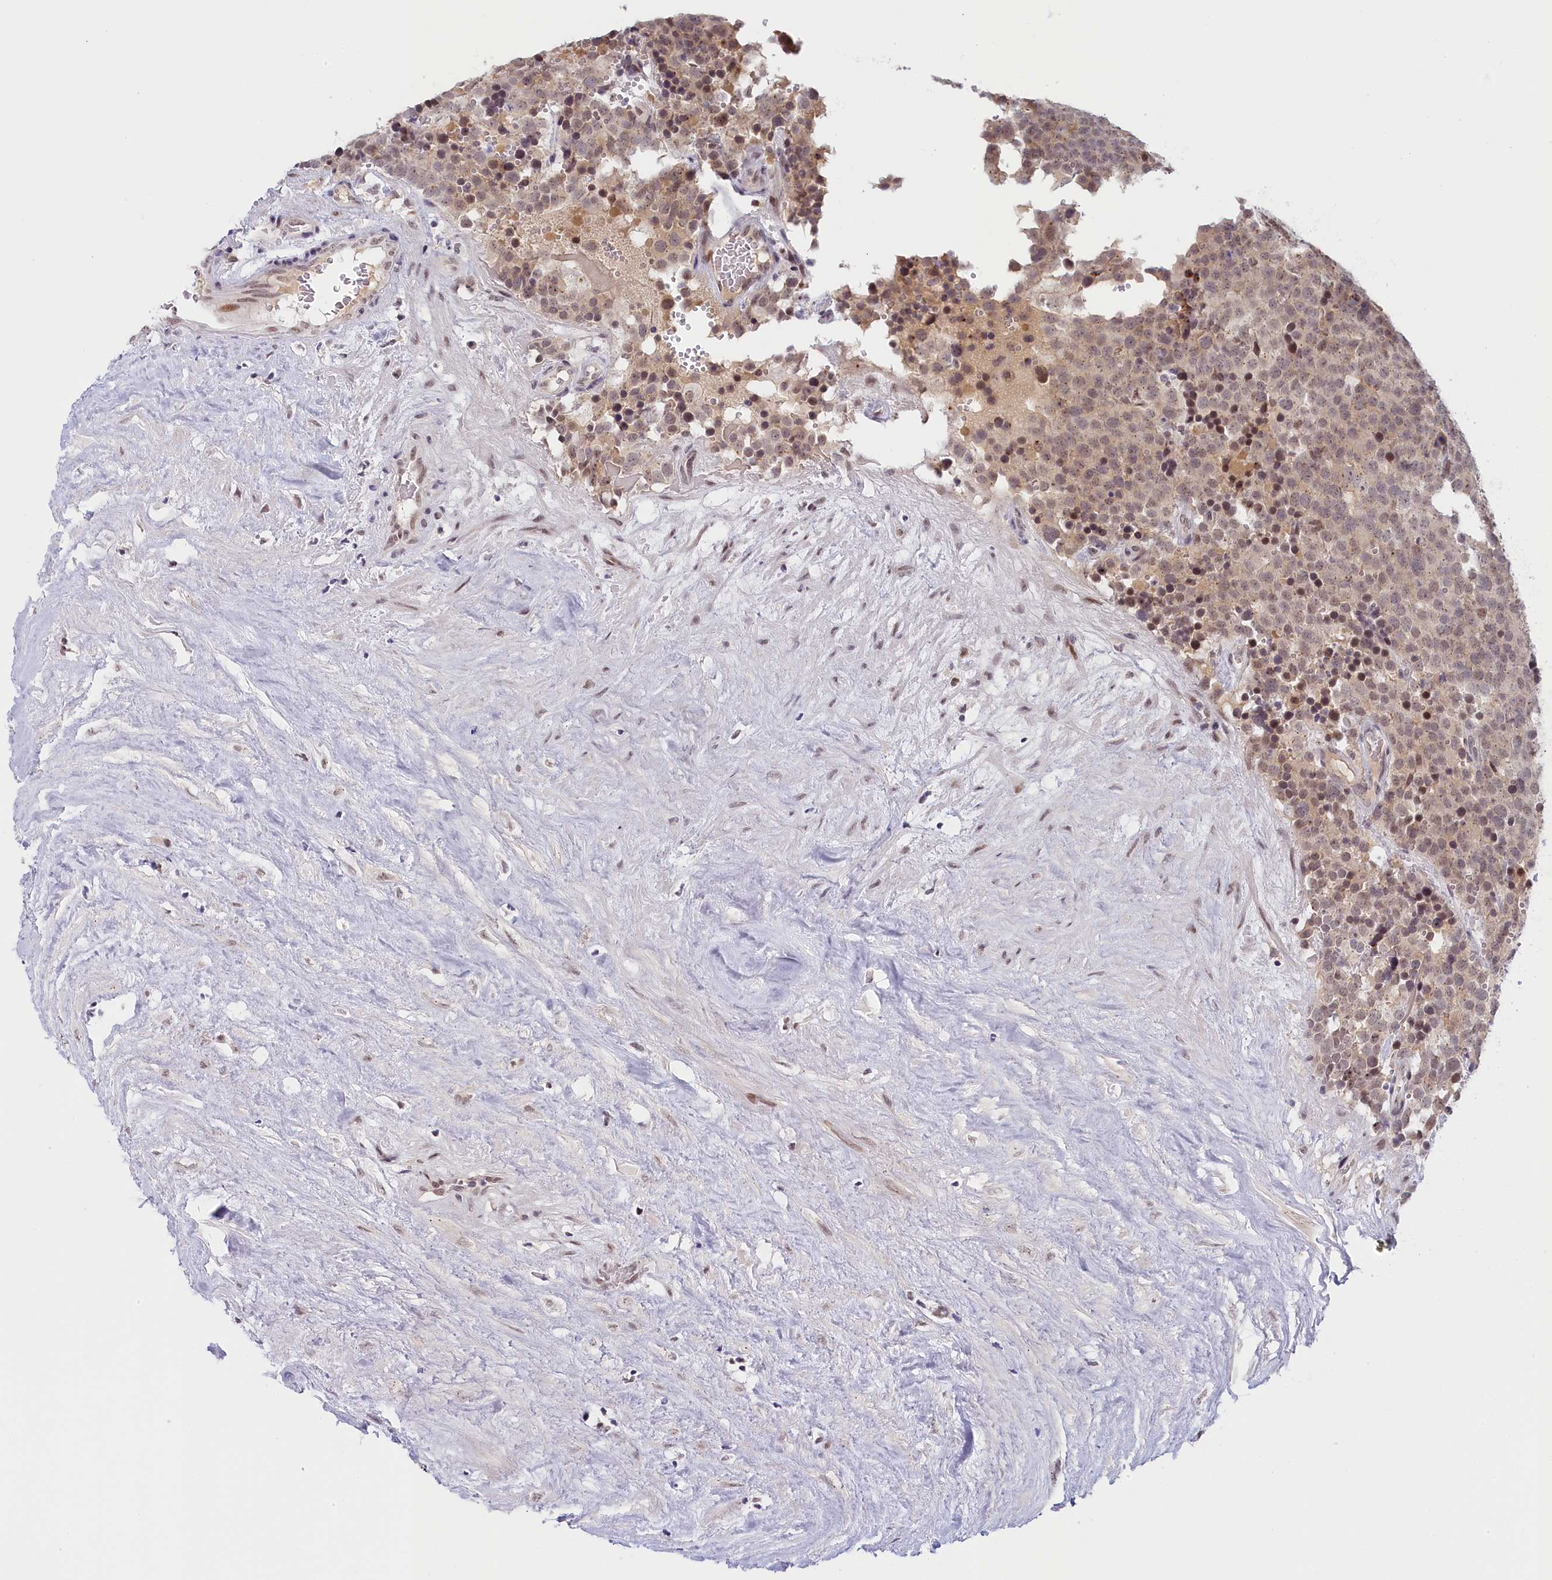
{"staining": {"intensity": "moderate", "quantity": ">75%", "location": "nuclear"}, "tissue": "testis cancer", "cell_type": "Tumor cells", "image_type": "cancer", "snomed": [{"axis": "morphology", "description": "Seminoma, NOS"}, {"axis": "topography", "description": "Testis"}], "caption": "Protein staining of testis seminoma tissue shows moderate nuclear positivity in about >75% of tumor cells. (IHC, brightfield microscopy, high magnification).", "gene": "SEC31B", "patient": {"sex": "male", "age": 71}}